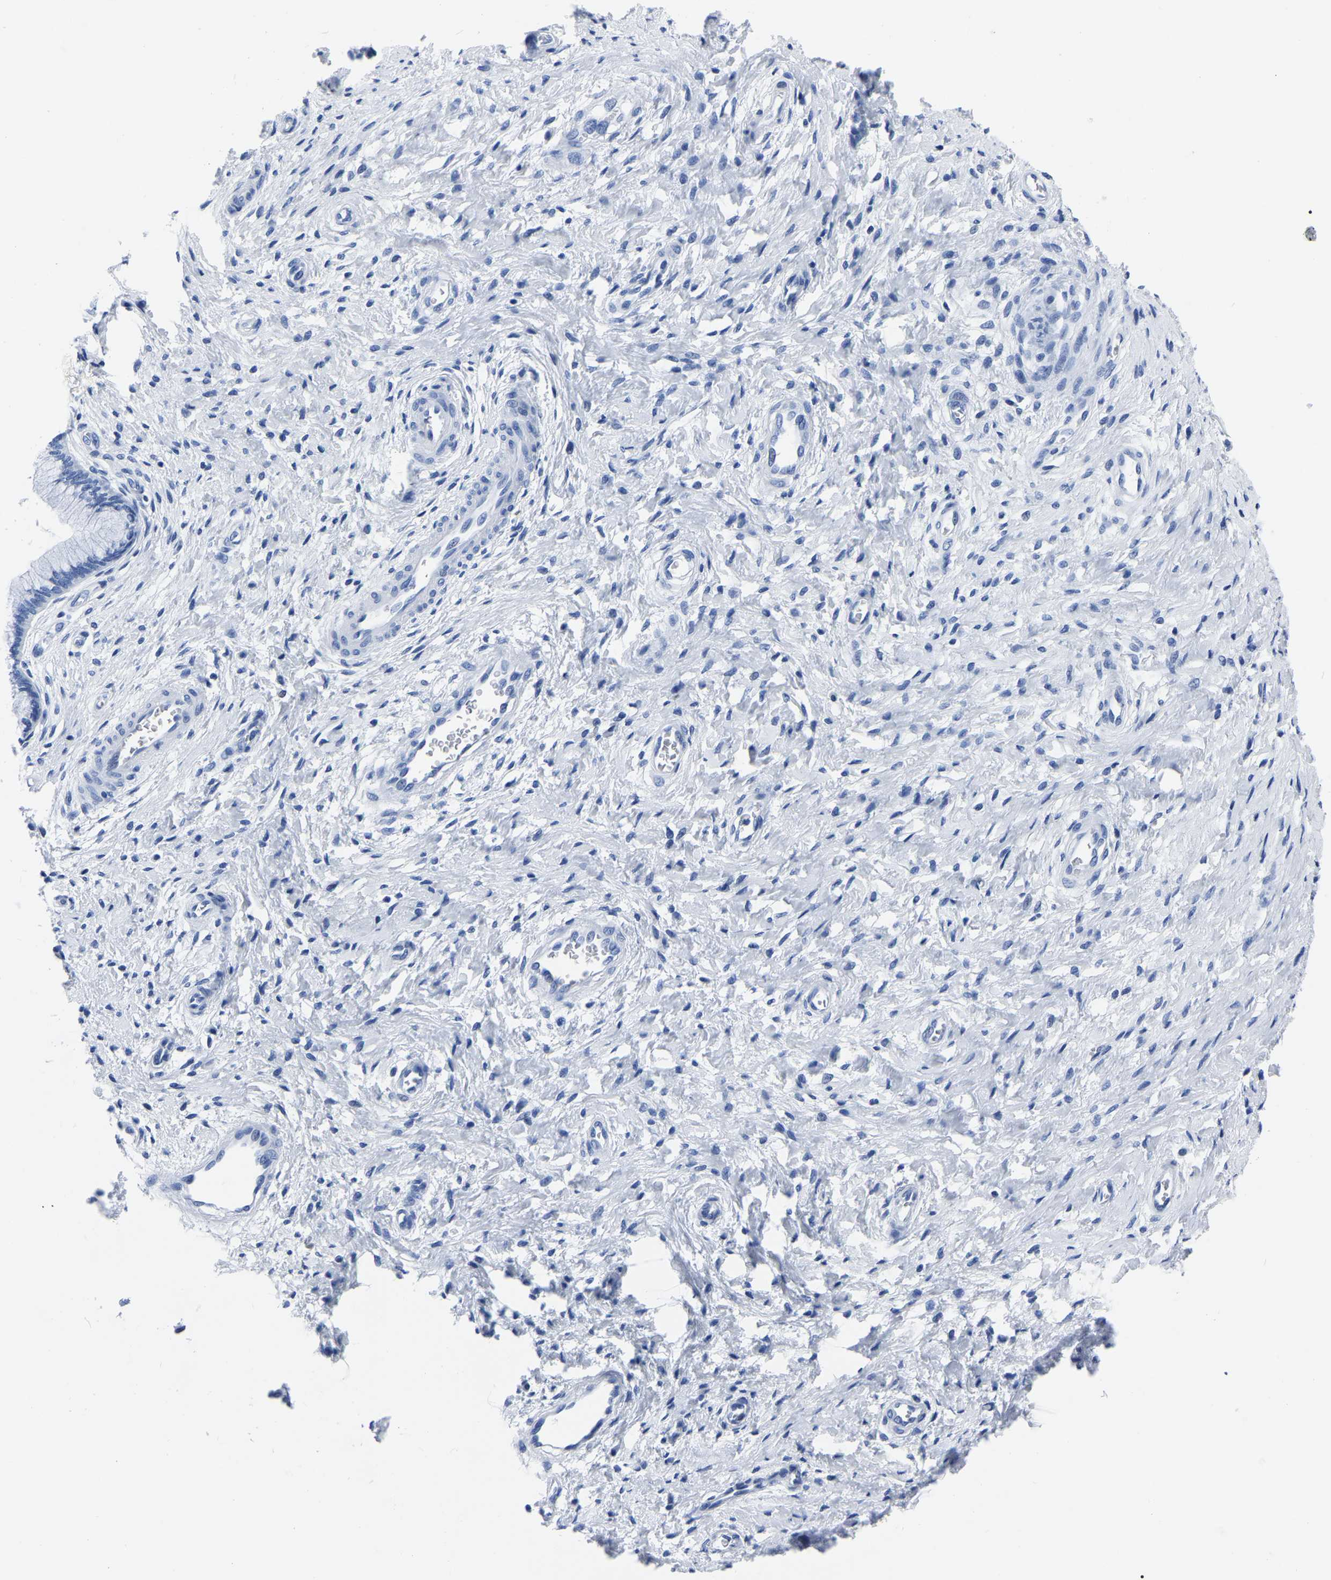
{"staining": {"intensity": "negative", "quantity": "none", "location": "none"}, "tissue": "cervix", "cell_type": "Glandular cells", "image_type": "normal", "snomed": [{"axis": "morphology", "description": "Normal tissue, NOS"}, {"axis": "topography", "description": "Cervix"}], "caption": "Immunohistochemistry (IHC) photomicrograph of unremarkable cervix stained for a protein (brown), which displays no positivity in glandular cells. (DAB immunohistochemistry with hematoxylin counter stain).", "gene": "IMPG2", "patient": {"sex": "female", "age": 55}}